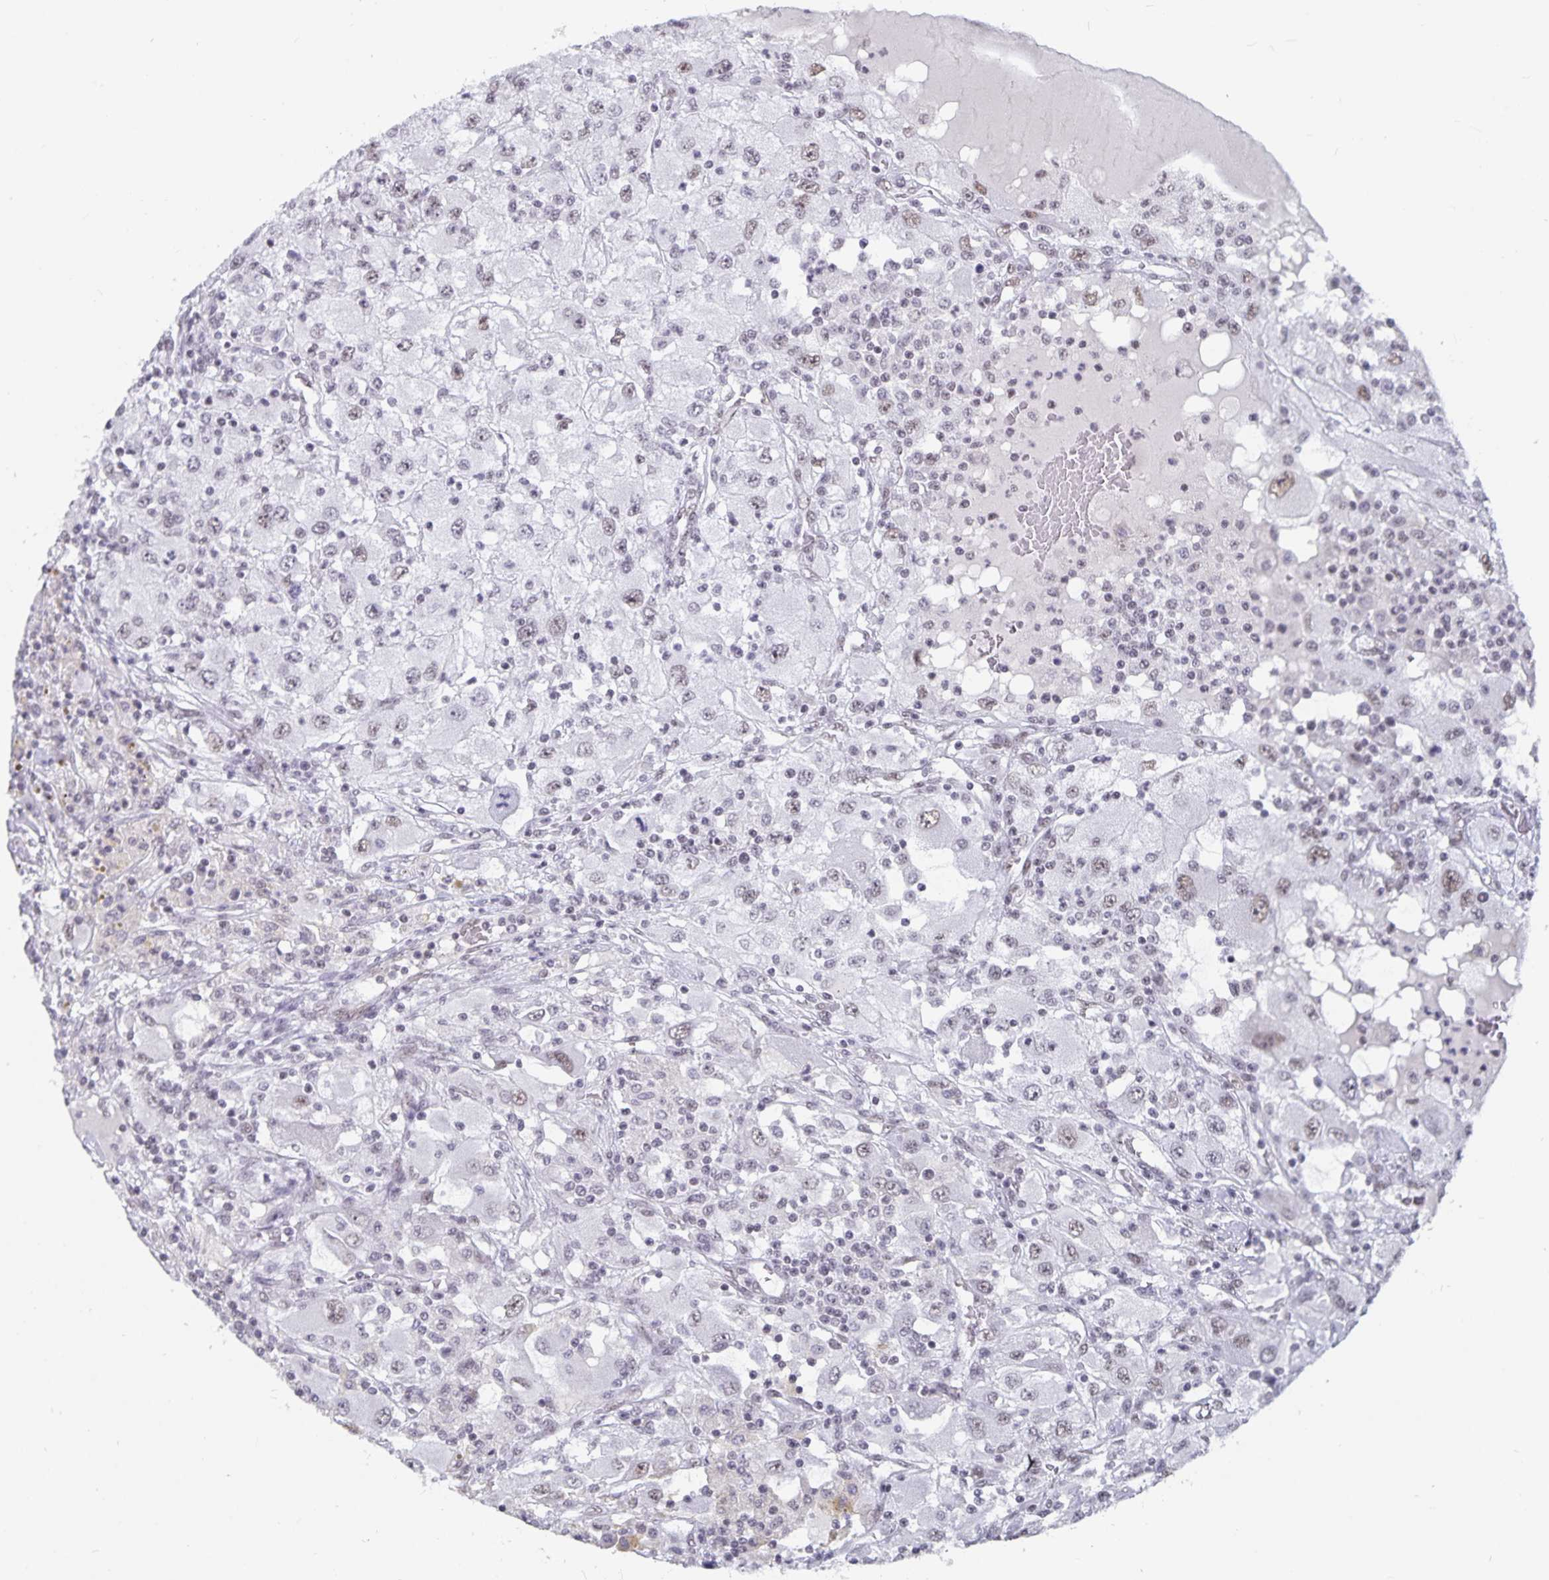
{"staining": {"intensity": "weak", "quantity": "<25%", "location": "nuclear"}, "tissue": "renal cancer", "cell_type": "Tumor cells", "image_type": "cancer", "snomed": [{"axis": "morphology", "description": "Adenocarcinoma, NOS"}, {"axis": "topography", "description": "Kidney"}], "caption": "DAB (3,3'-diaminobenzidine) immunohistochemical staining of renal adenocarcinoma reveals no significant positivity in tumor cells.", "gene": "PBX2", "patient": {"sex": "female", "age": 67}}